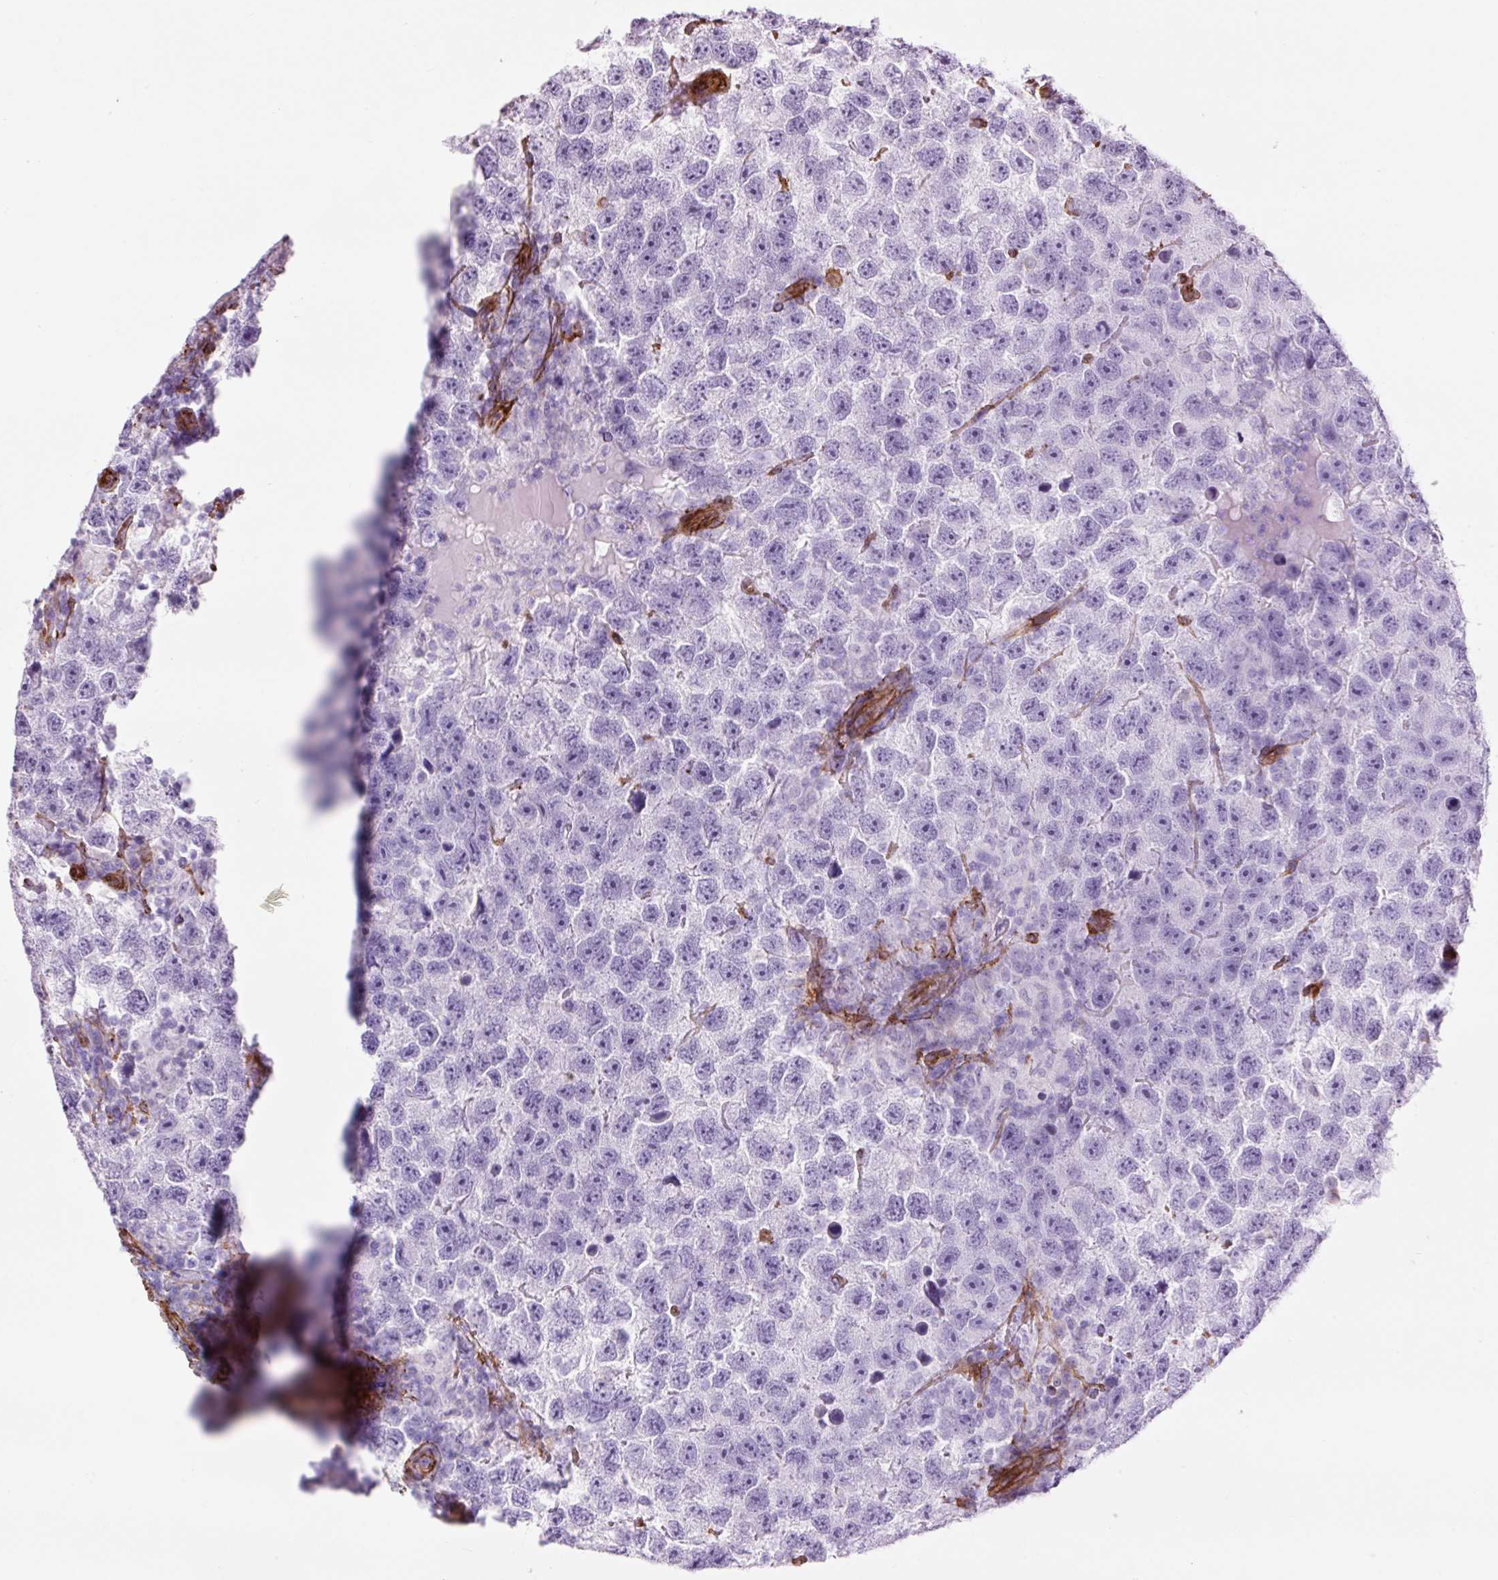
{"staining": {"intensity": "negative", "quantity": "none", "location": "none"}, "tissue": "testis cancer", "cell_type": "Tumor cells", "image_type": "cancer", "snomed": [{"axis": "morphology", "description": "Seminoma, NOS"}, {"axis": "topography", "description": "Testis"}], "caption": "Tumor cells are negative for brown protein staining in testis seminoma.", "gene": "CAV1", "patient": {"sex": "male", "age": 26}}